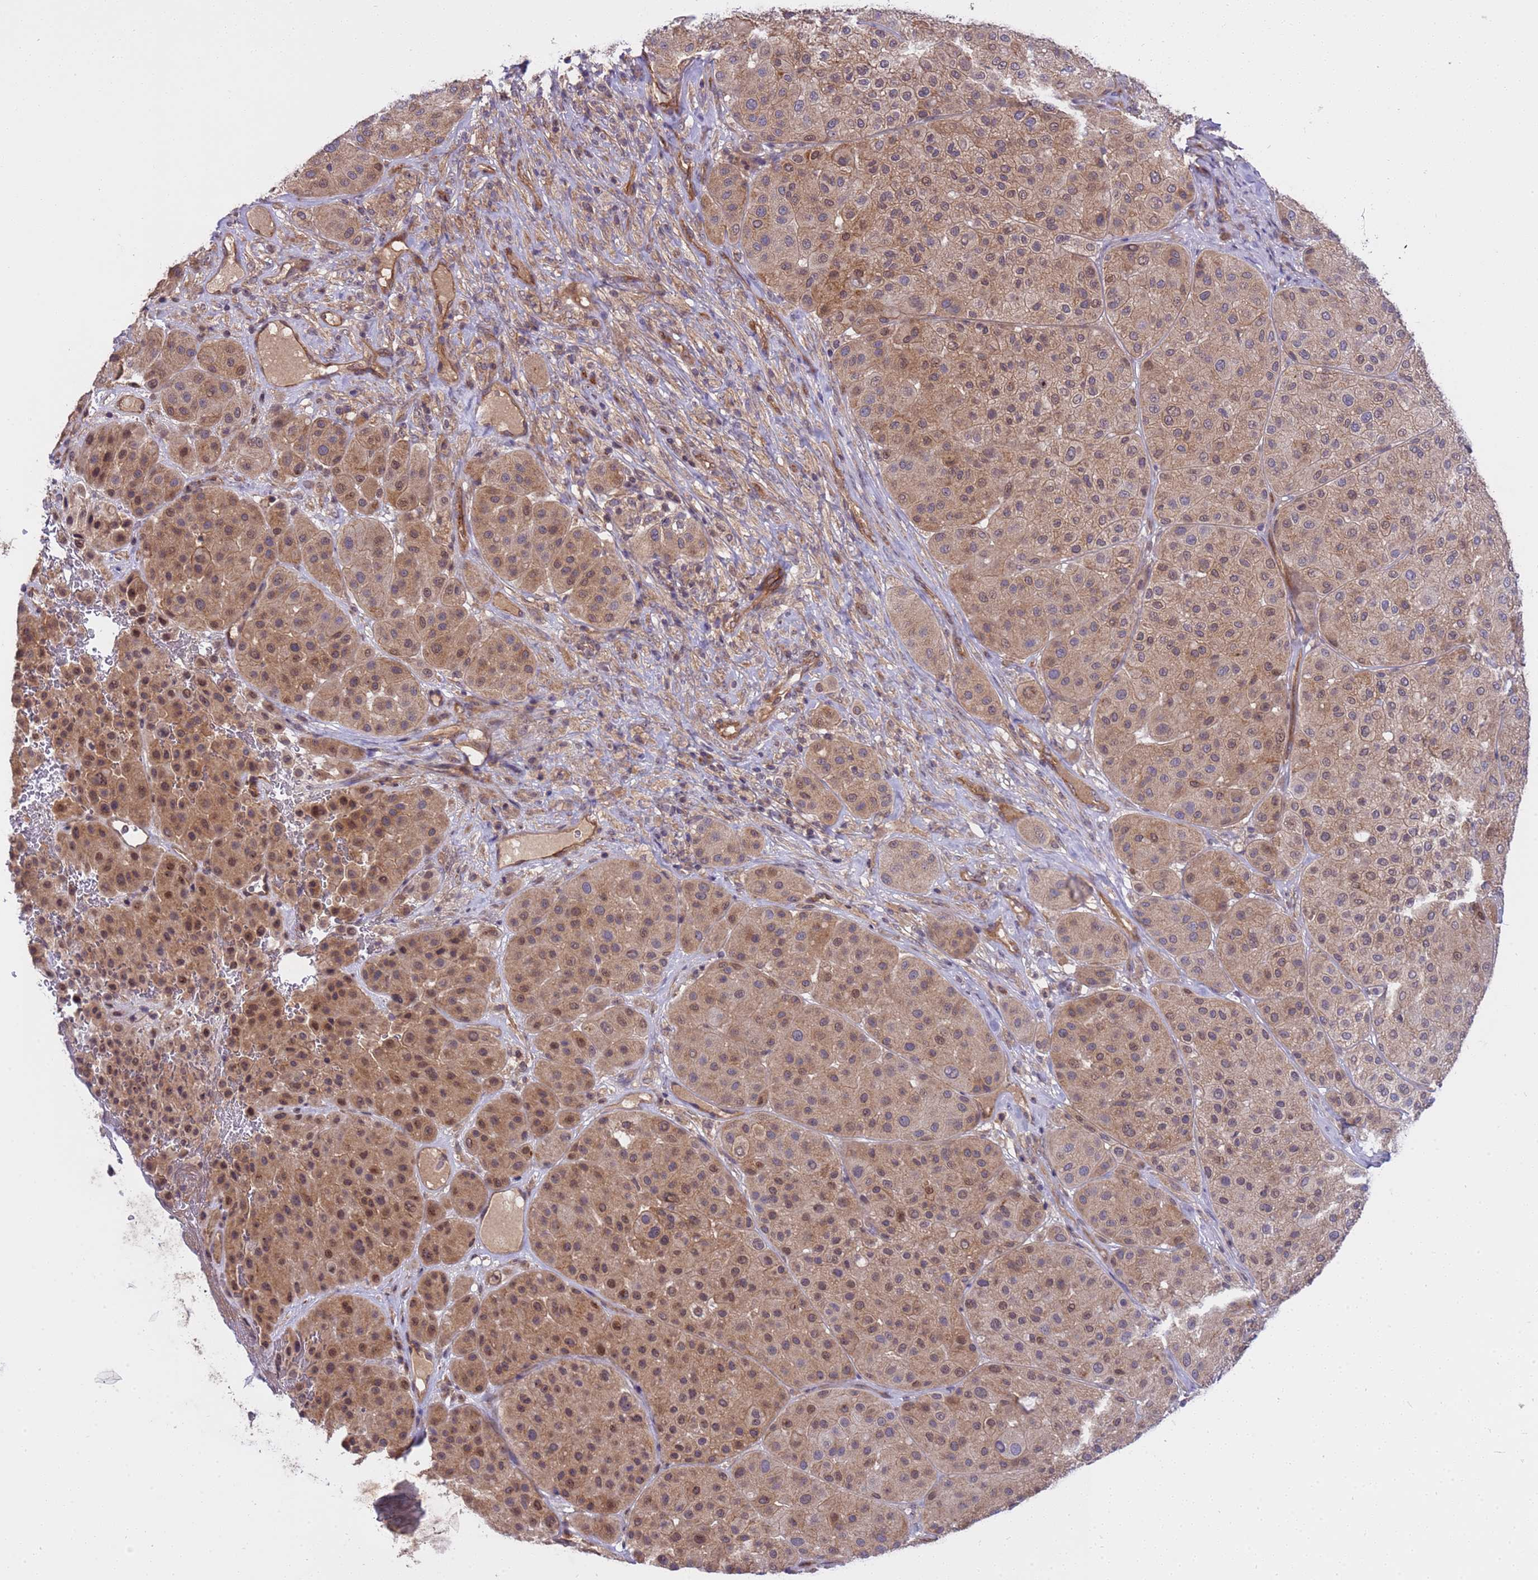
{"staining": {"intensity": "moderate", "quantity": ">75%", "location": "cytoplasmic/membranous,nuclear"}, "tissue": "melanoma", "cell_type": "Tumor cells", "image_type": "cancer", "snomed": [{"axis": "morphology", "description": "Malignant melanoma, Metastatic site"}, {"axis": "topography", "description": "Smooth muscle"}], "caption": "Moderate cytoplasmic/membranous and nuclear staining for a protein is present in about >75% of tumor cells of malignant melanoma (metastatic site) using immunohistochemistry.", "gene": "SMCO3", "patient": {"sex": "male", "age": 41}}